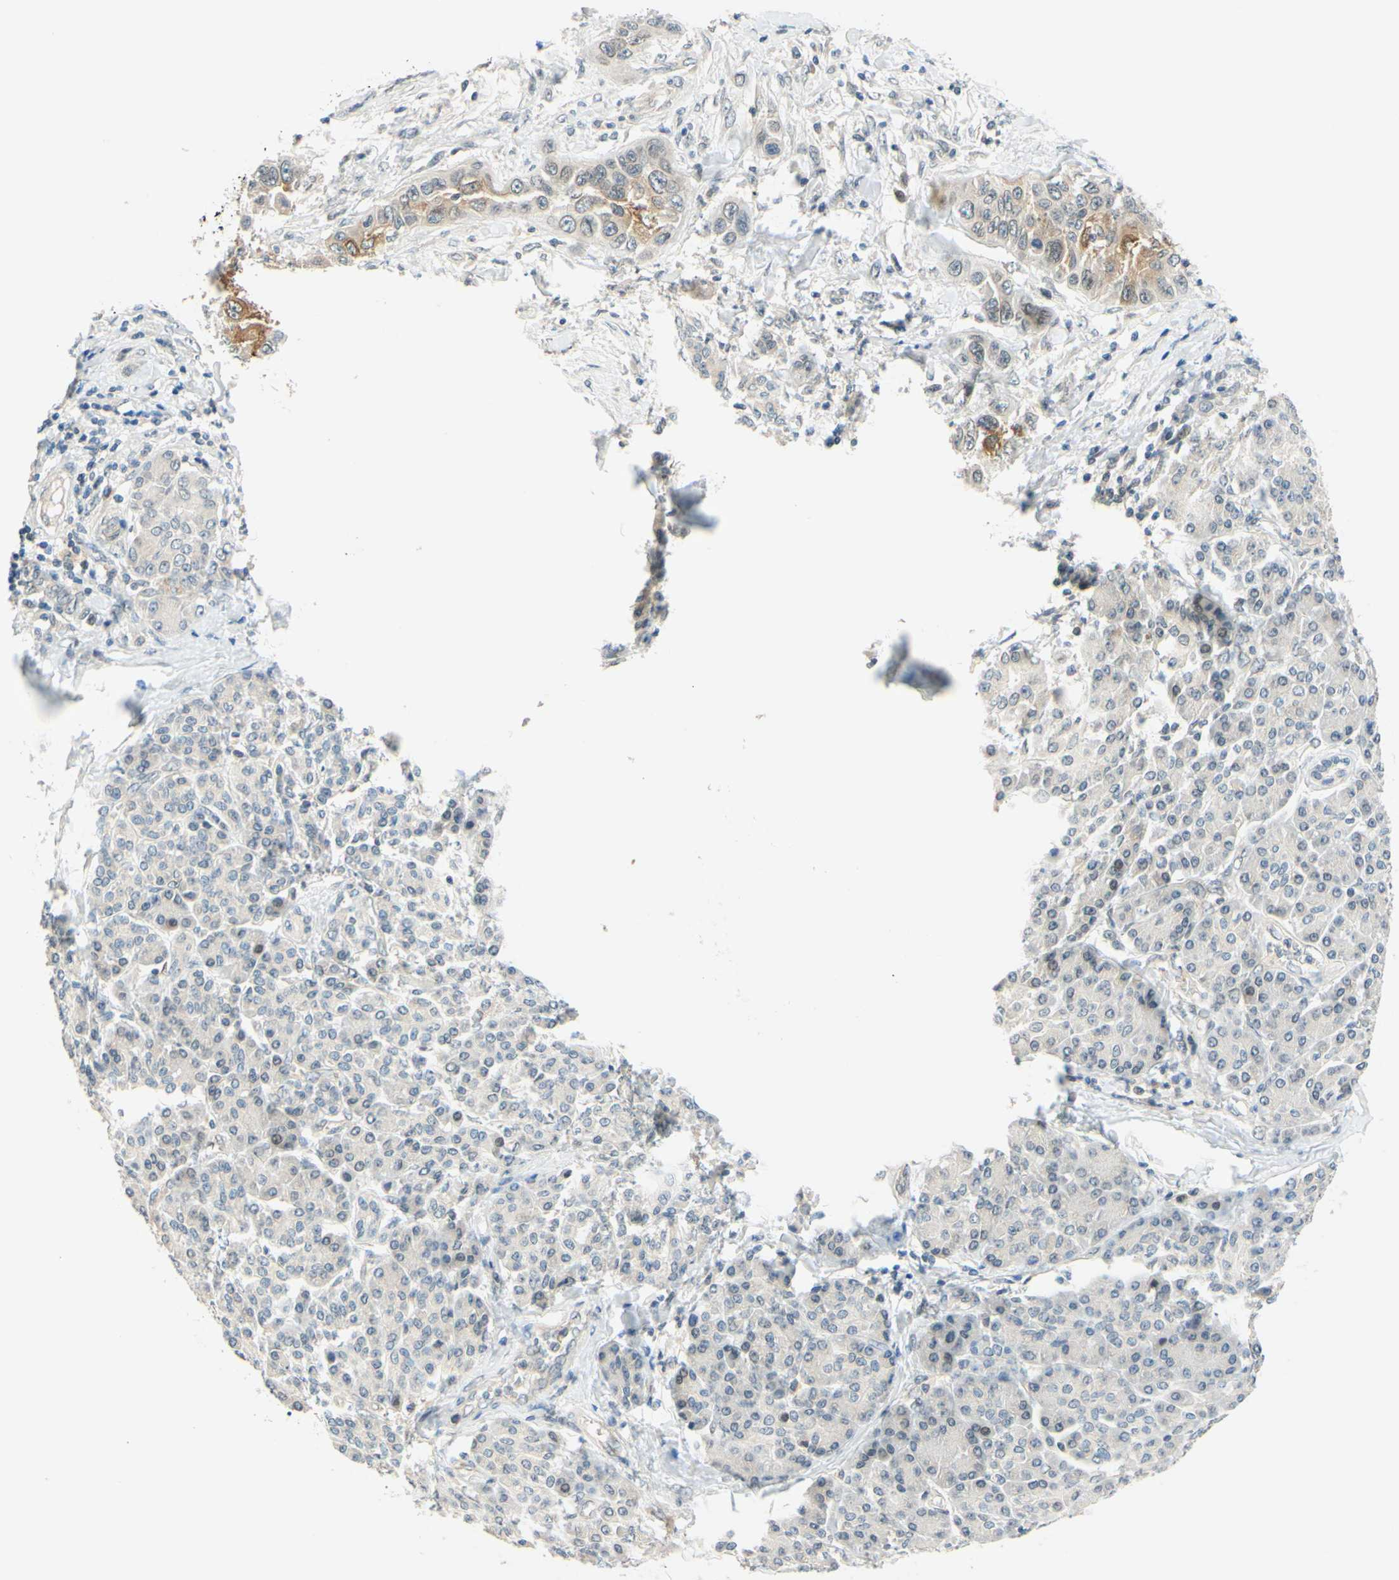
{"staining": {"intensity": "weak", "quantity": "25%-75%", "location": "cytoplasmic/membranous"}, "tissue": "pancreatic cancer", "cell_type": "Tumor cells", "image_type": "cancer", "snomed": [{"axis": "morphology", "description": "Adenocarcinoma, NOS"}, {"axis": "topography", "description": "Pancreas"}], "caption": "IHC photomicrograph of neoplastic tissue: pancreatic adenocarcinoma stained using IHC displays low levels of weak protein expression localized specifically in the cytoplasmic/membranous of tumor cells, appearing as a cytoplasmic/membranous brown color.", "gene": "C2CD2L", "patient": {"sex": "female", "age": 70}}